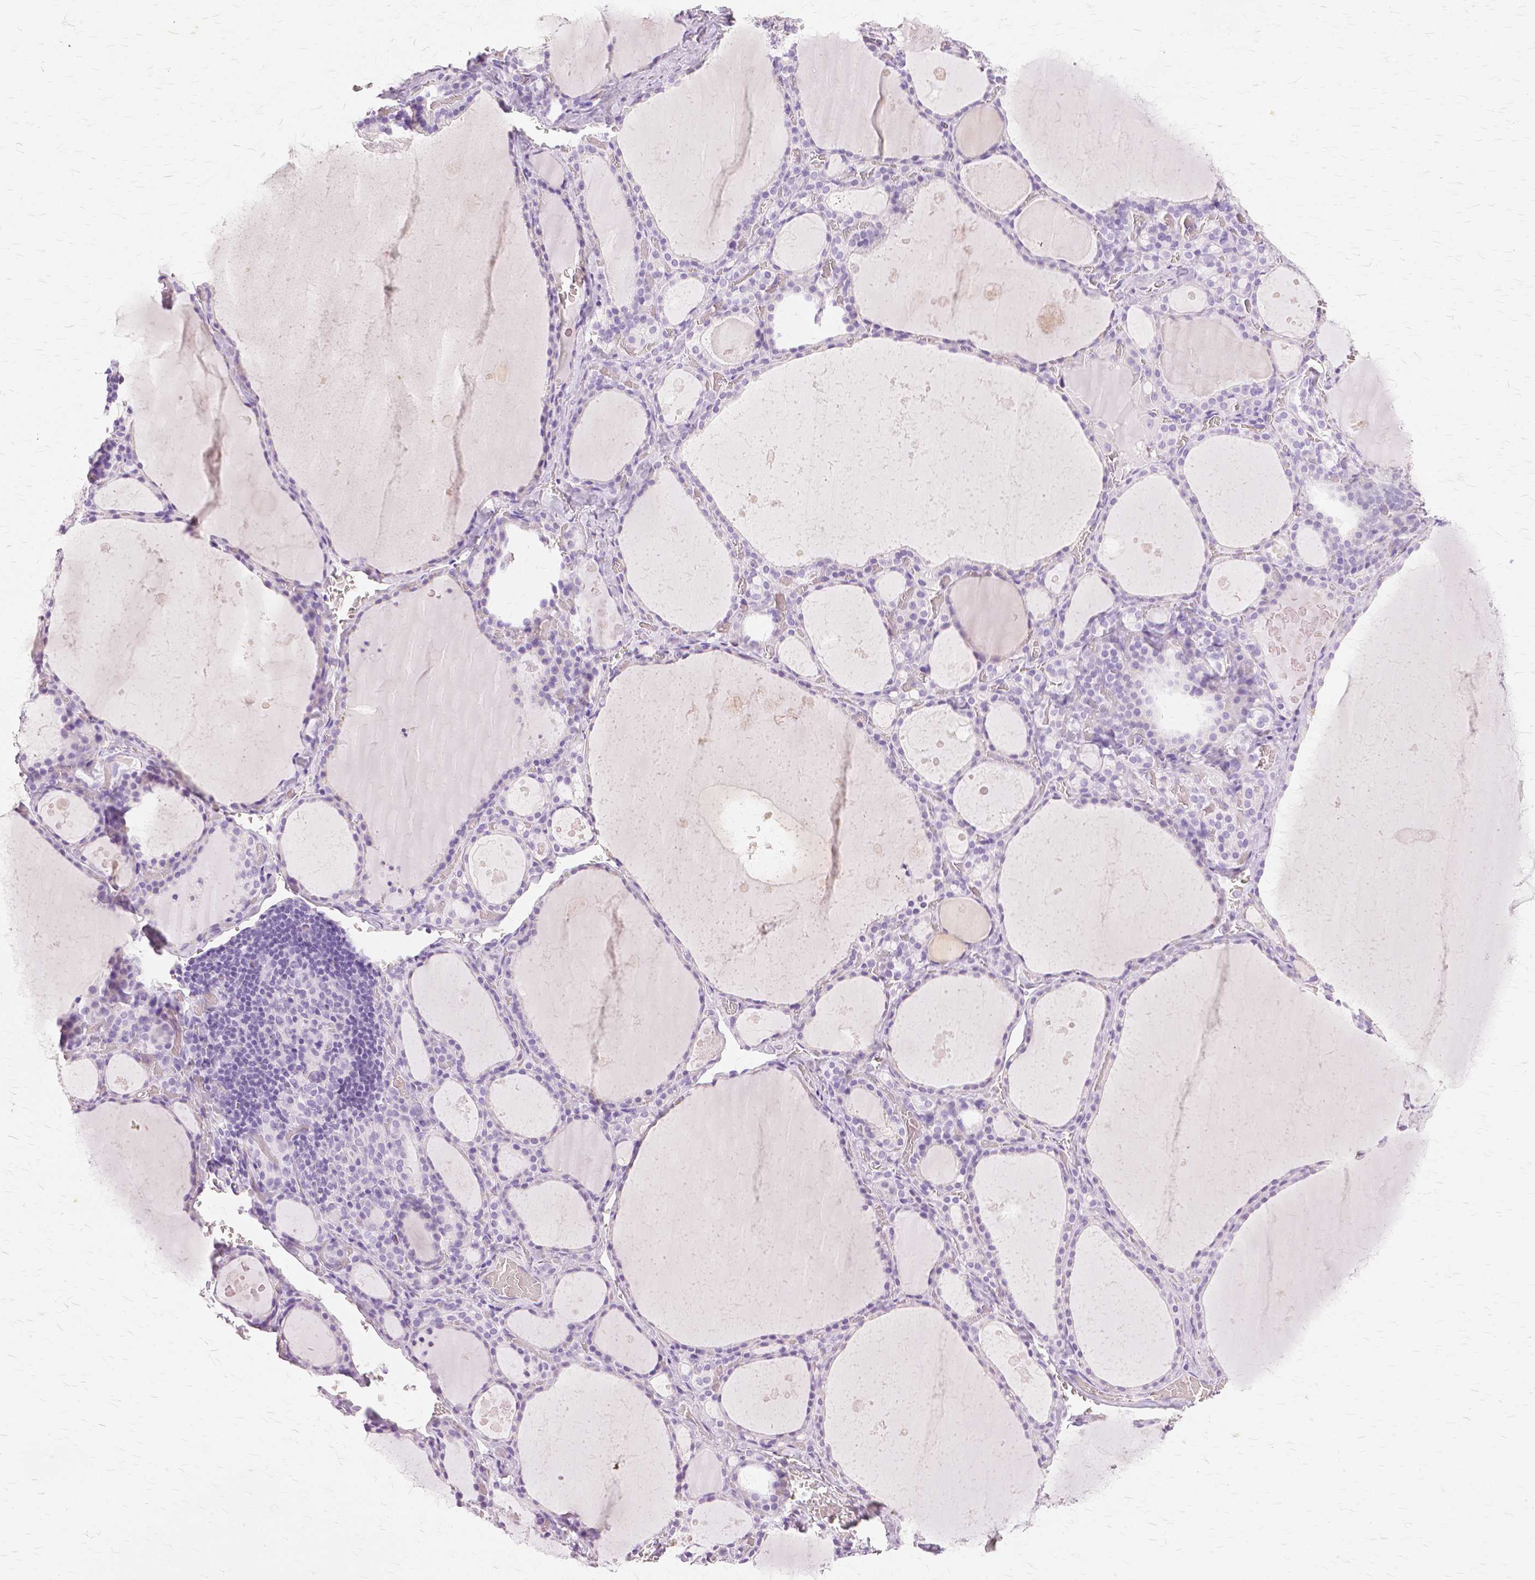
{"staining": {"intensity": "negative", "quantity": "none", "location": "none"}, "tissue": "thyroid gland", "cell_type": "Glandular cells", "image_type": "normal", "snomed": [{"axis": "morphology", "description": "Normal tissue, NOS"}, {"axis": "topography", "description": "Thyroid gland"}], "caption": "IHC histopathology image of normal thyroid gland: human thyroid gland stained with DAB (3,3'-diaminobenzidine) displays no significant protein expression in glandular cells. (Immunohistochemistry (ihc), brightfield microscopy, high magnification).", "gene": "TGM1", "patient": {"sex": "male", "age": 56}}